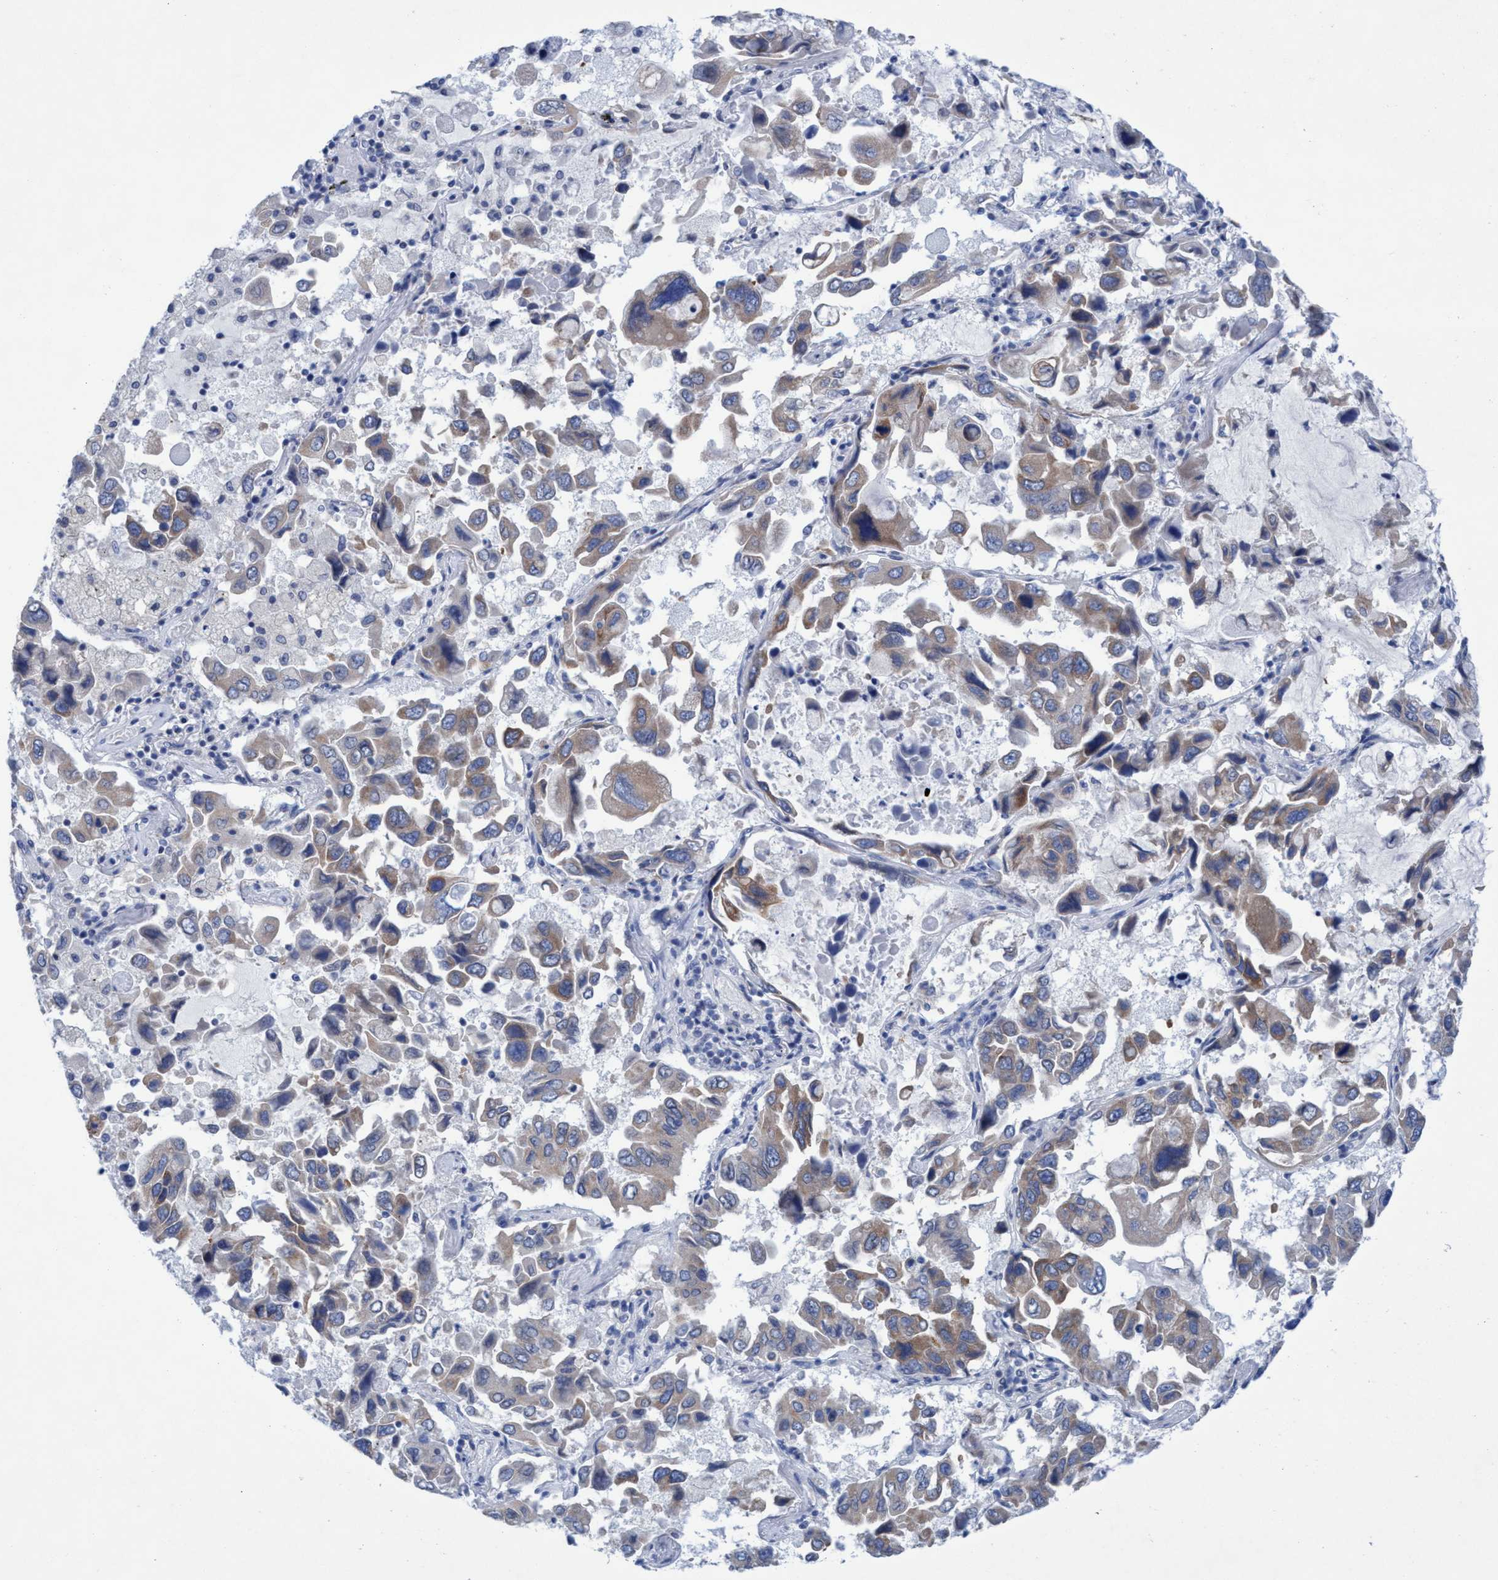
{"staining": {"intensity": "weak", "quantity": ">75%", "location": "cytoplasmic/membranous"}, "tissue": "lung cancer", "cell_type": "Tumor cells", "image_type": "cancer", "snomed": [{"axis": "morphology", "description": "Adenocarcinoma, NOS"}, {"axis": "topography", "description": "Lung"}], "caption": "Immunohistochemistry (IHC) (DAB (3,3'-diaminobenzidine)) staining of human lung cancer reveals weak cytoplasmic/membranous protein staining in approximately >75% of tumor cells.", "gene": "RSAD1", "patient": {"sex": "male", "age": 64}}